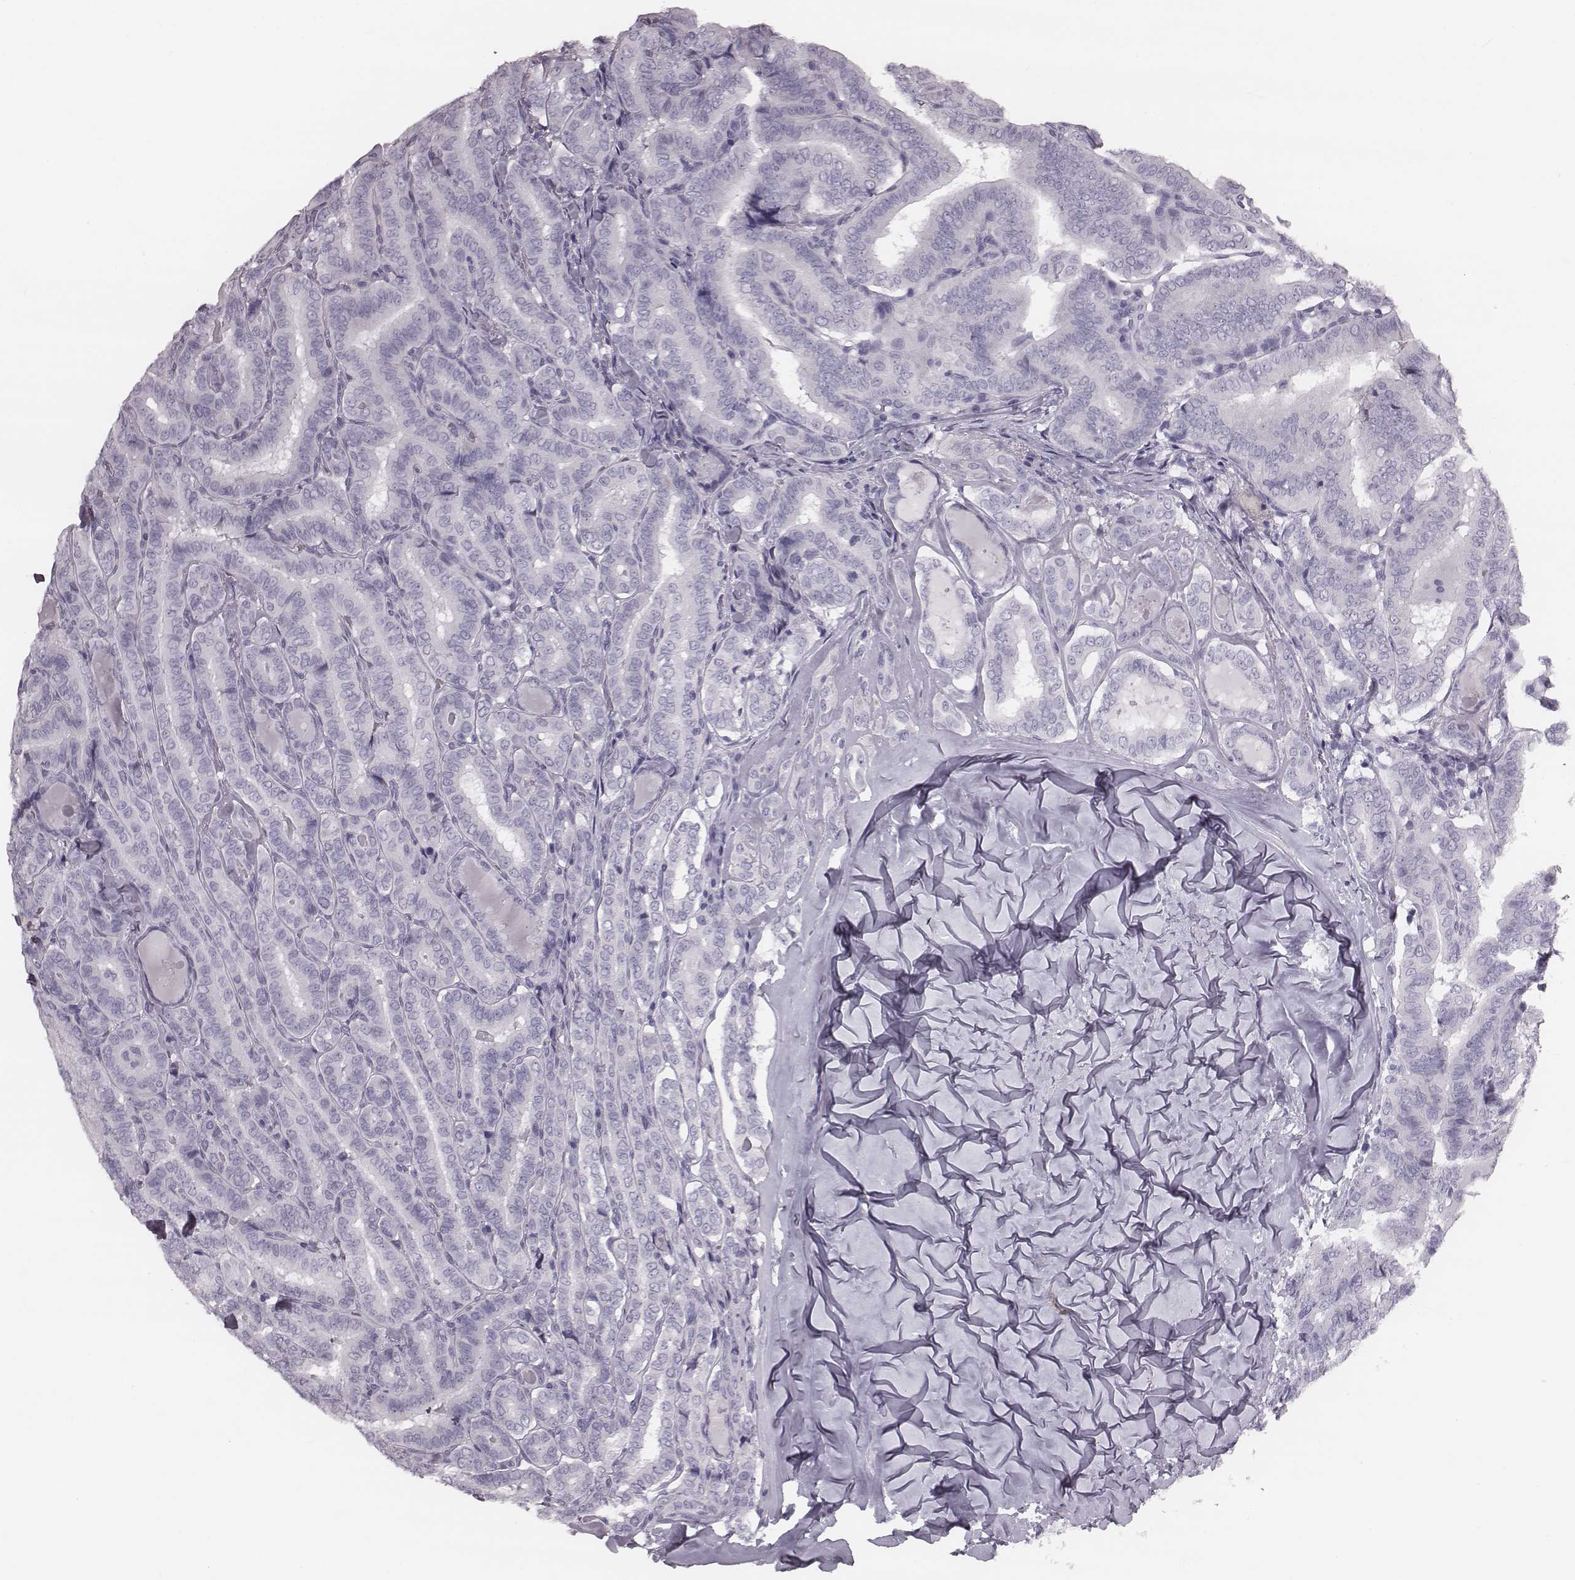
{"staining": {"intensity": "negative", "quantity": "none", "location": "none"}, "tissue": "thyroid cancer", "cell_type": "Tumor cells", "image_type": "cancer", "snomed": [{"axis": "morphology", "description": "Papillary adenocarcinoma, NOS"}, {"axis": "morphology", "description": "Papillary adenoma metastatic"}, {"axis": "topography", "description": "Thyroid gland"}], "caption": "A micrograph of human thyroid cancer (papillary adenocarcinoma) is negative for staining in tumor cells.", "gene": "KRT74", "patient": {"sex": "female", "age": 50}}